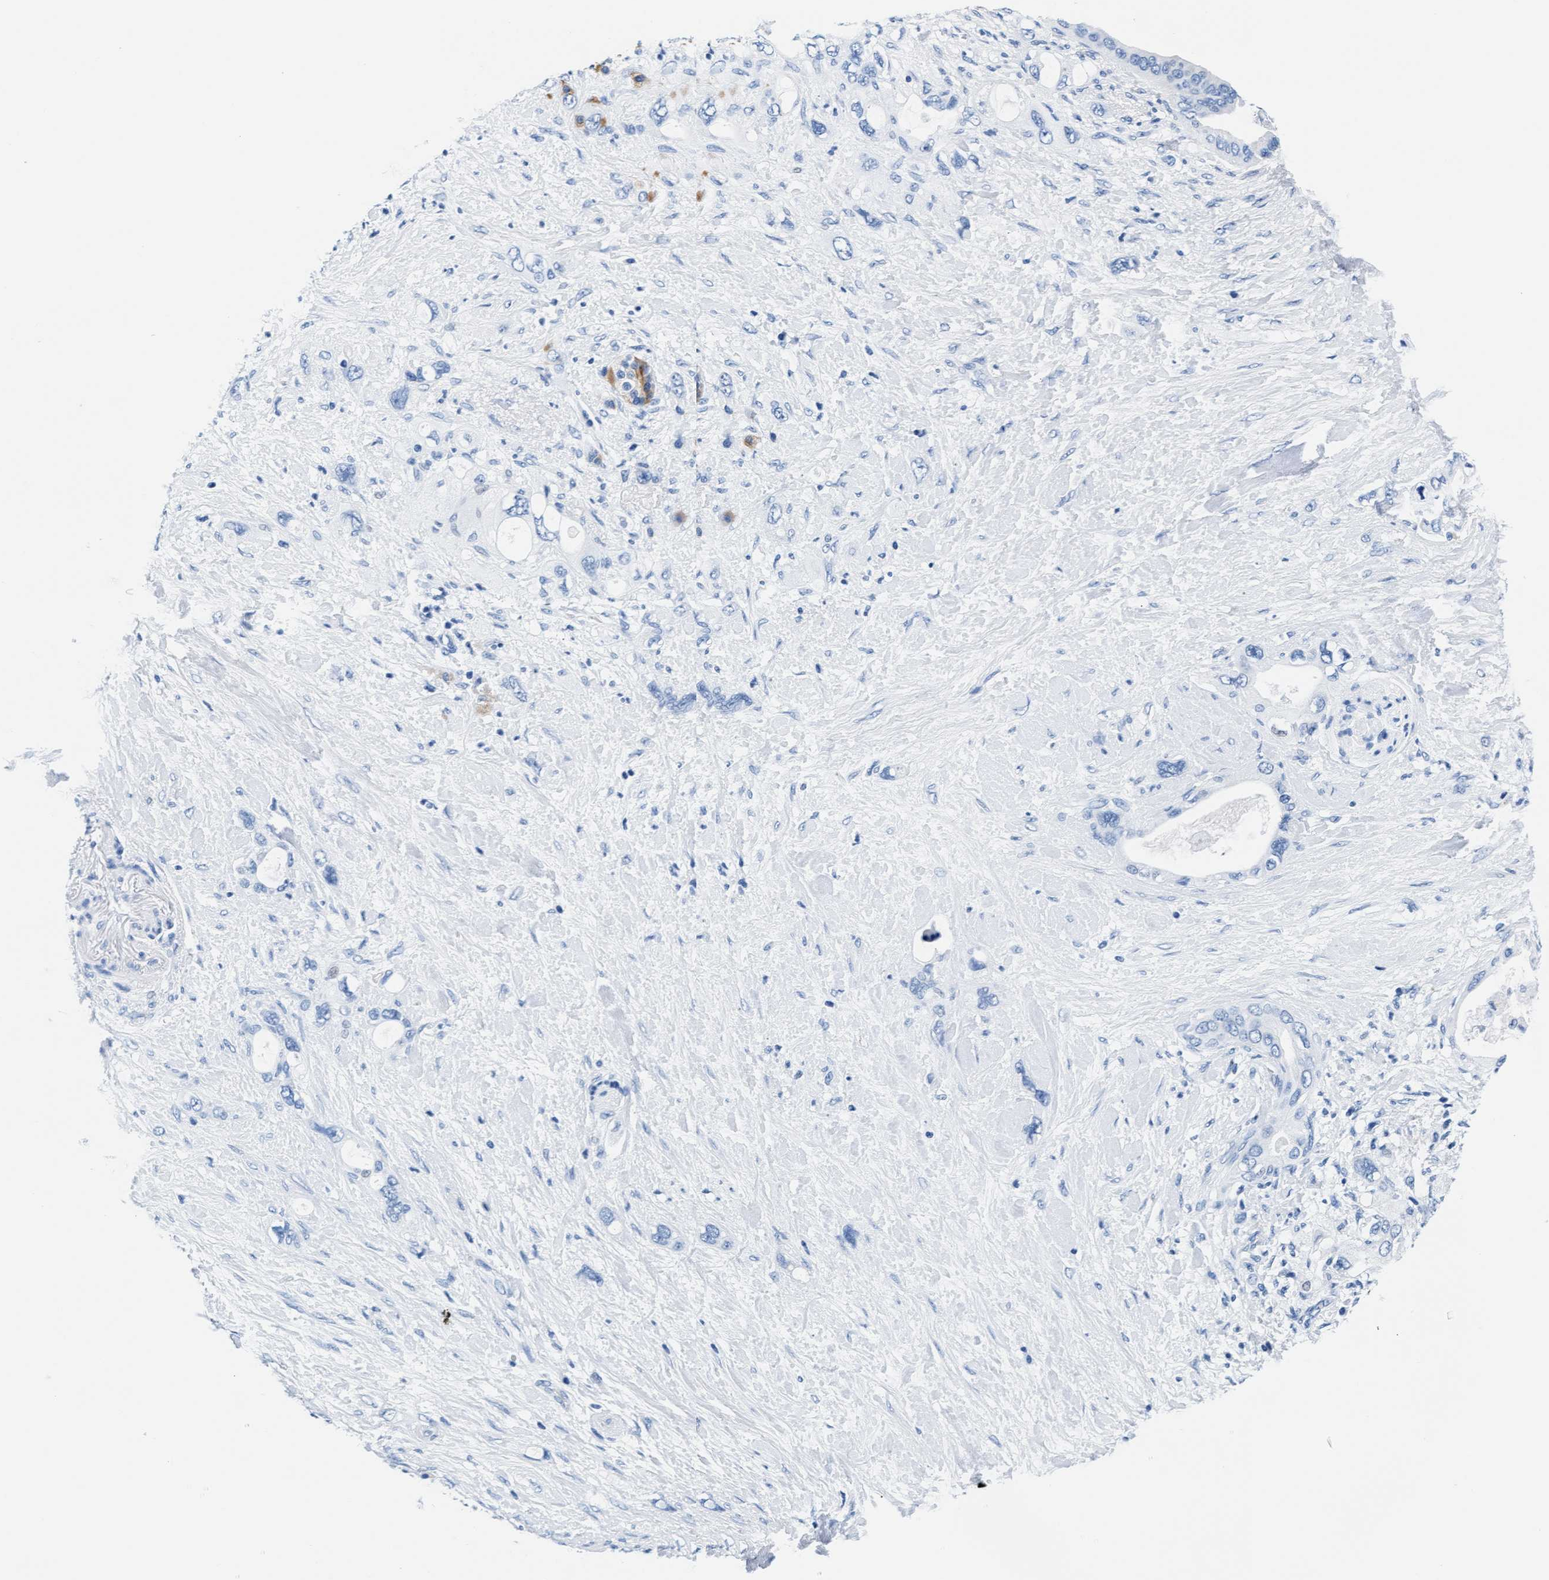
{"staining": {"intensity": "negative", "quantity": "none", "location": "none"}, "tissue": "pancreatic cancer", "cell_type": "Tumor cells", "image_type": "cancer", "snomed": [{"axis": "morphology", "description": "Adenocarcinoma, NOS"}, {"axis": "topography", "description": "Pancreas"}], "caption": "An immunohistochemistry (IHC) micrograph of adenocarcinoma (pancreatic) is shown. There is no staining in tumor cells of adenocarcinoma (pancreatic).", "gene": "MMP8", "patient": {"sex": "female", "age": 56}}